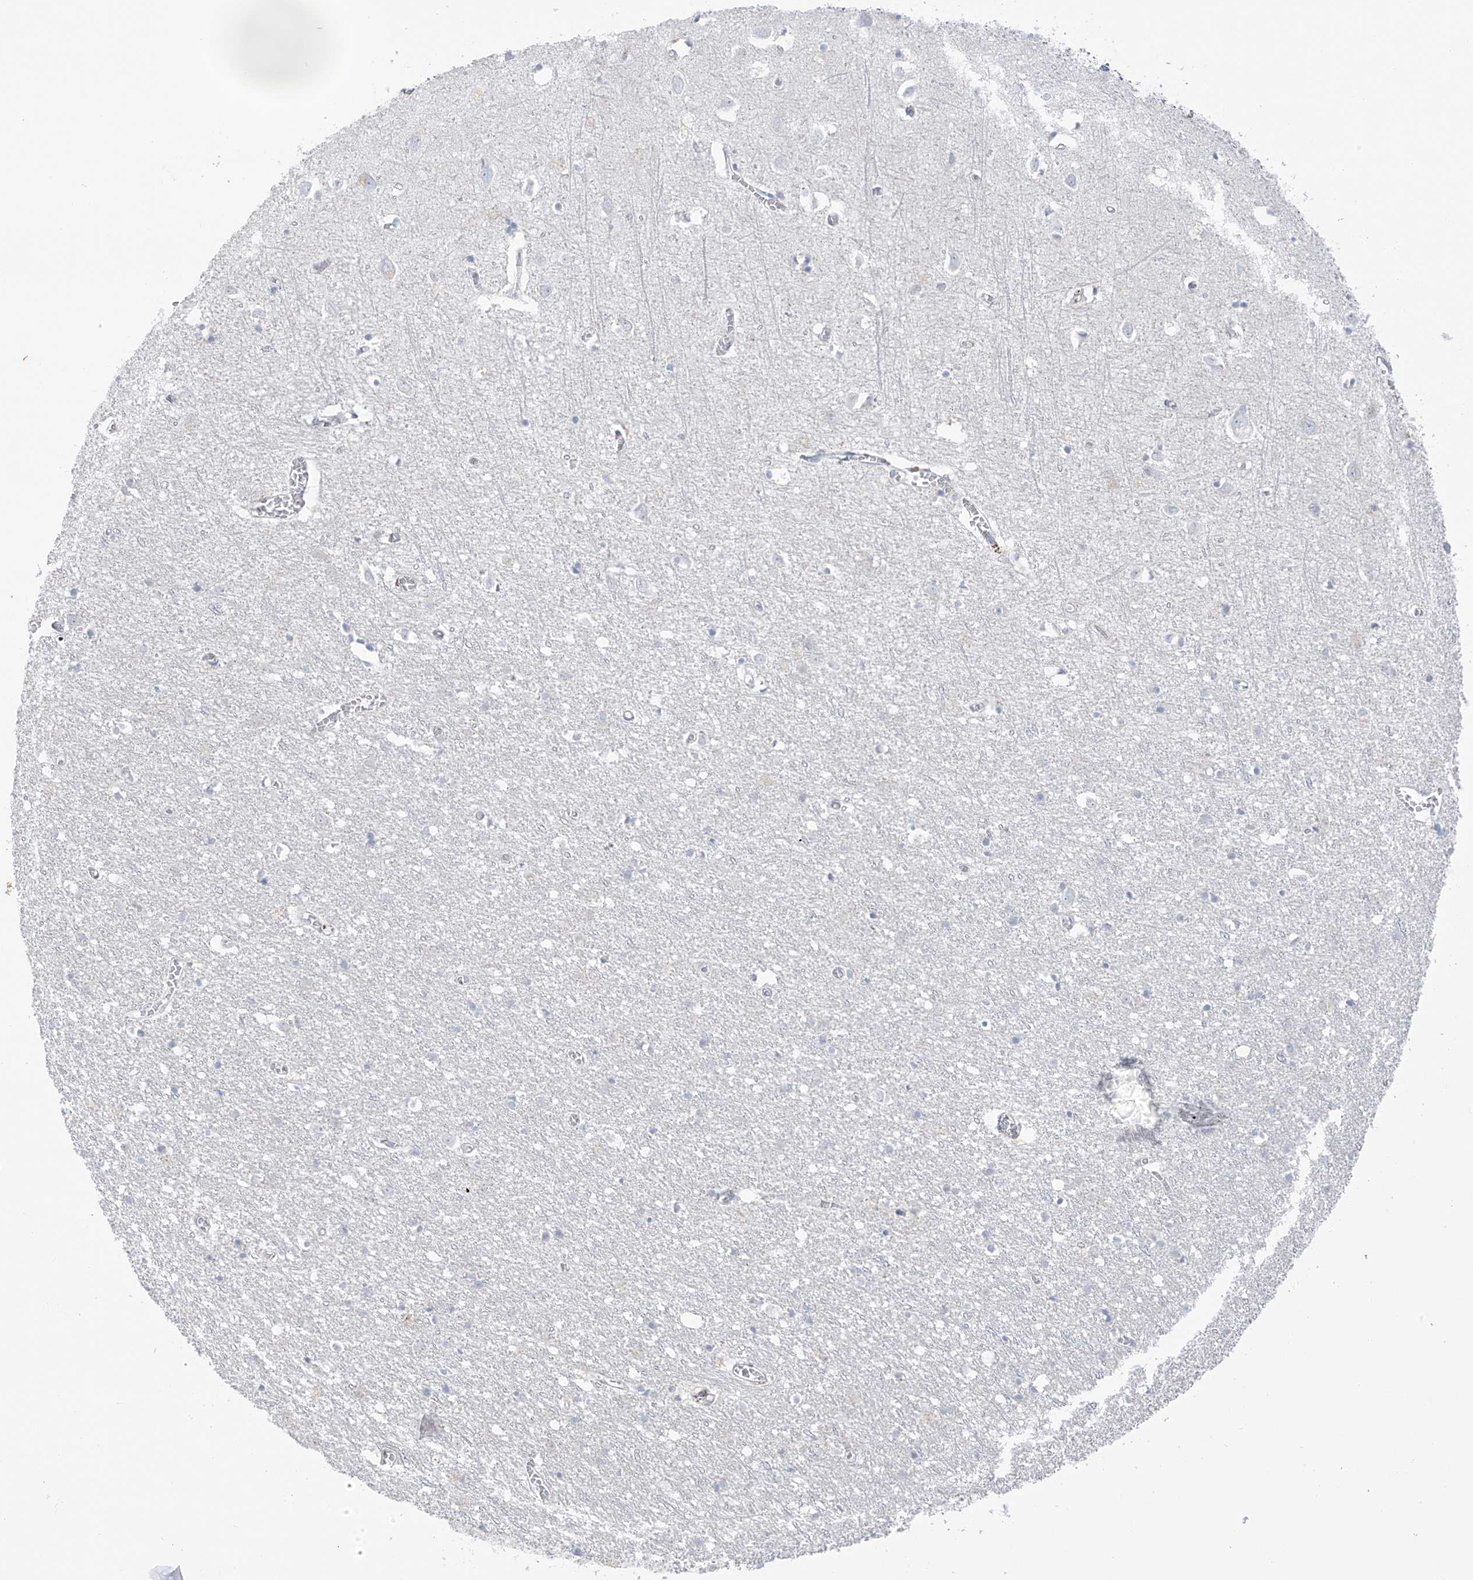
{"staining": {"intensity": "weak", "quantity": "25%-75%", "location": "cytoplasmic/membranous"}, "tissue": "cerebral cortex", "cell_type": "Endothelial cells", "image_type": "normal", "snomed": [{"axis": "morphology", "description": "Normal tissue, NOS"}, {"axis": "topography", "description": "Cerebral cortex"}], "caption": "Immunohistochemistry (IHC) (DAB (3,3'-diaminobenzidine)) staining of normal cerebral cortex shows weak cytoplasmic/membranous protein expression in approximately 25%-75% of endothelial cells. The protein of interest is stained brown, and the nuclei are stained in blue (DAB (3,3'-diaminobenzidine) IHC with brightfield microscopy, high magnification).", "gene": "TAL2", "patient": {"sex": "female", "age": 64}}